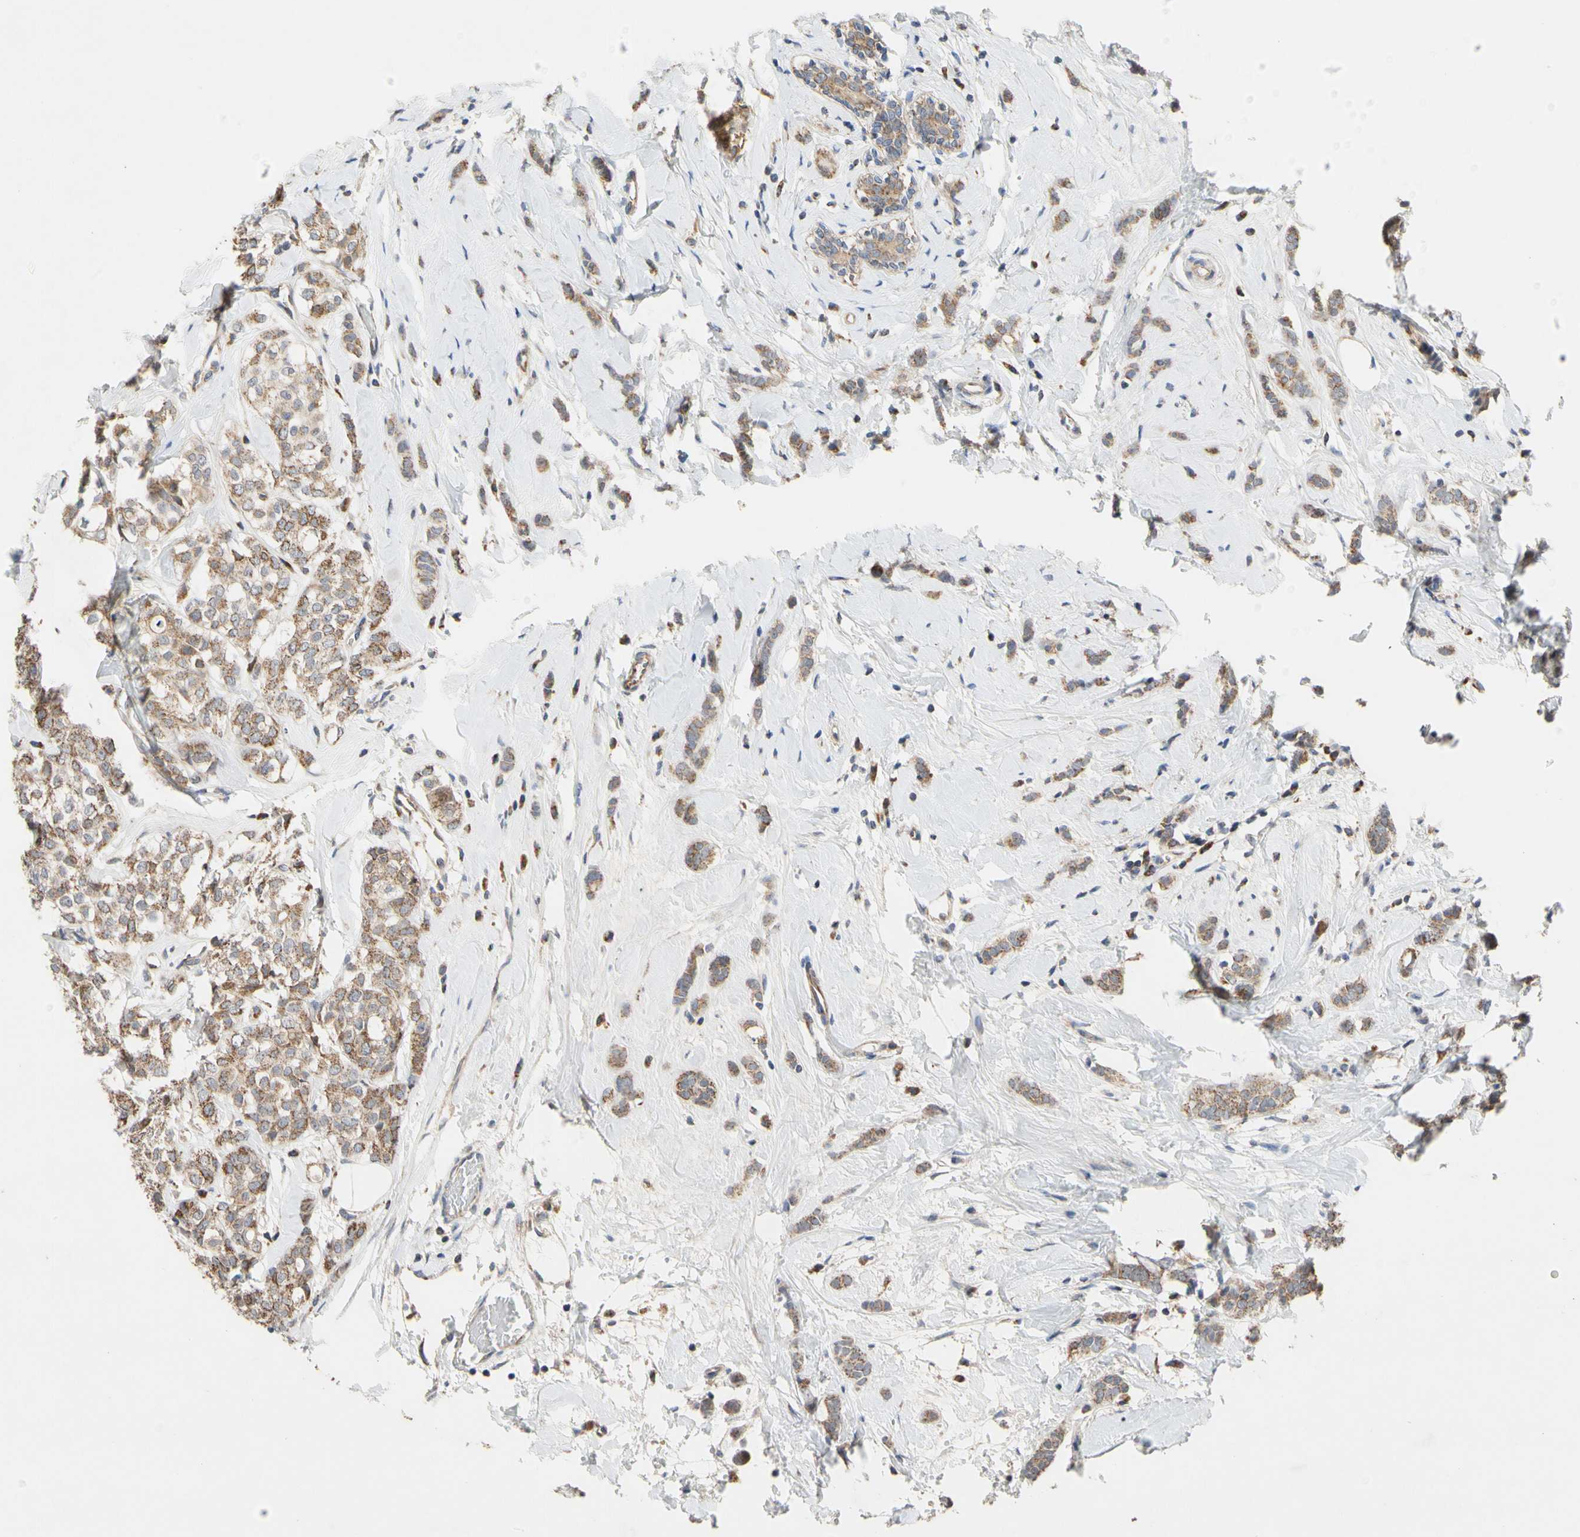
{"staining": {"intensity": "moderate", "quantity": ">75%", "location": "cytoplasmic/membranous"}, "tissue": "breast cancer", "cell_type": "Tumor cells", "image_type": "cancer", "snomed": [{"axis": "morphology", "description": "Lobular carcinoma"}, {"axis": "topography", "description": "Breast"}], "caption": "There is medium levels of moderate cytoplasmic/membranous expression in tumor cells of breast lobular carcinoma, as demonstrated by immunohistochemical staining (brown color).", "gene": "GPD2", "patient": {"sex": "female", "age": 60}}